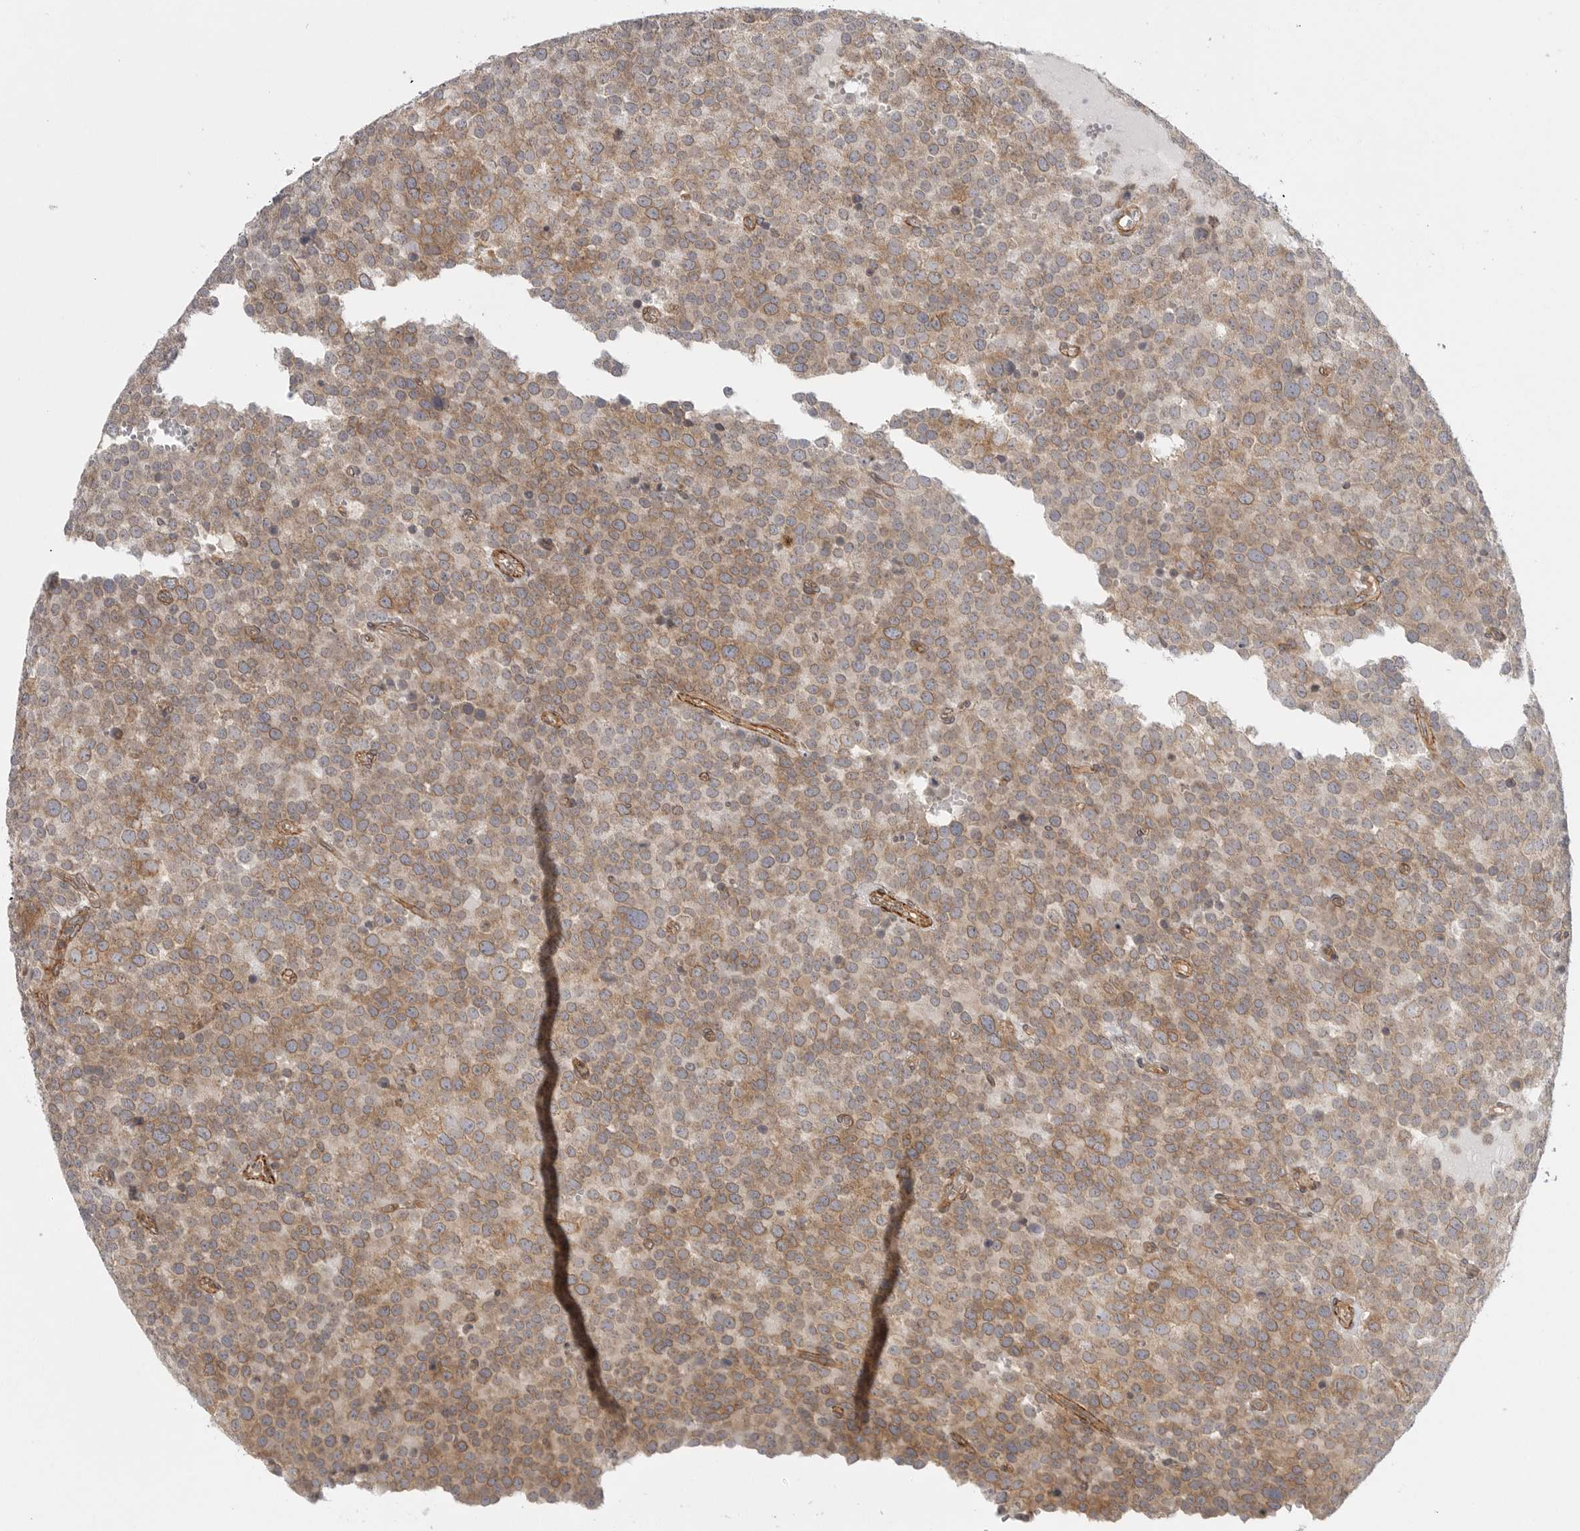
{"staining": {"intensity": "moderate", "quantity": ">75%", "location": "cytoplasmic/membranous,nuclear"}, "tissue": "testis cancer", "cell_type": "Tumor cells", "image_type": "cancer", "snomed": [{"axis": "morphology", "description": "Seminoma, NOS"}, {"axis": "topography", "description": "Testis"}], "caption": "Approximately >75% of tumor cells in testis seminoma reveal moderate cytoplasmic/membranous and nuclear protein positivity as visualized by brown immunohistochemical staining.", "gene": "CERS2", "patient": {"sex": "male", "age": 71}}